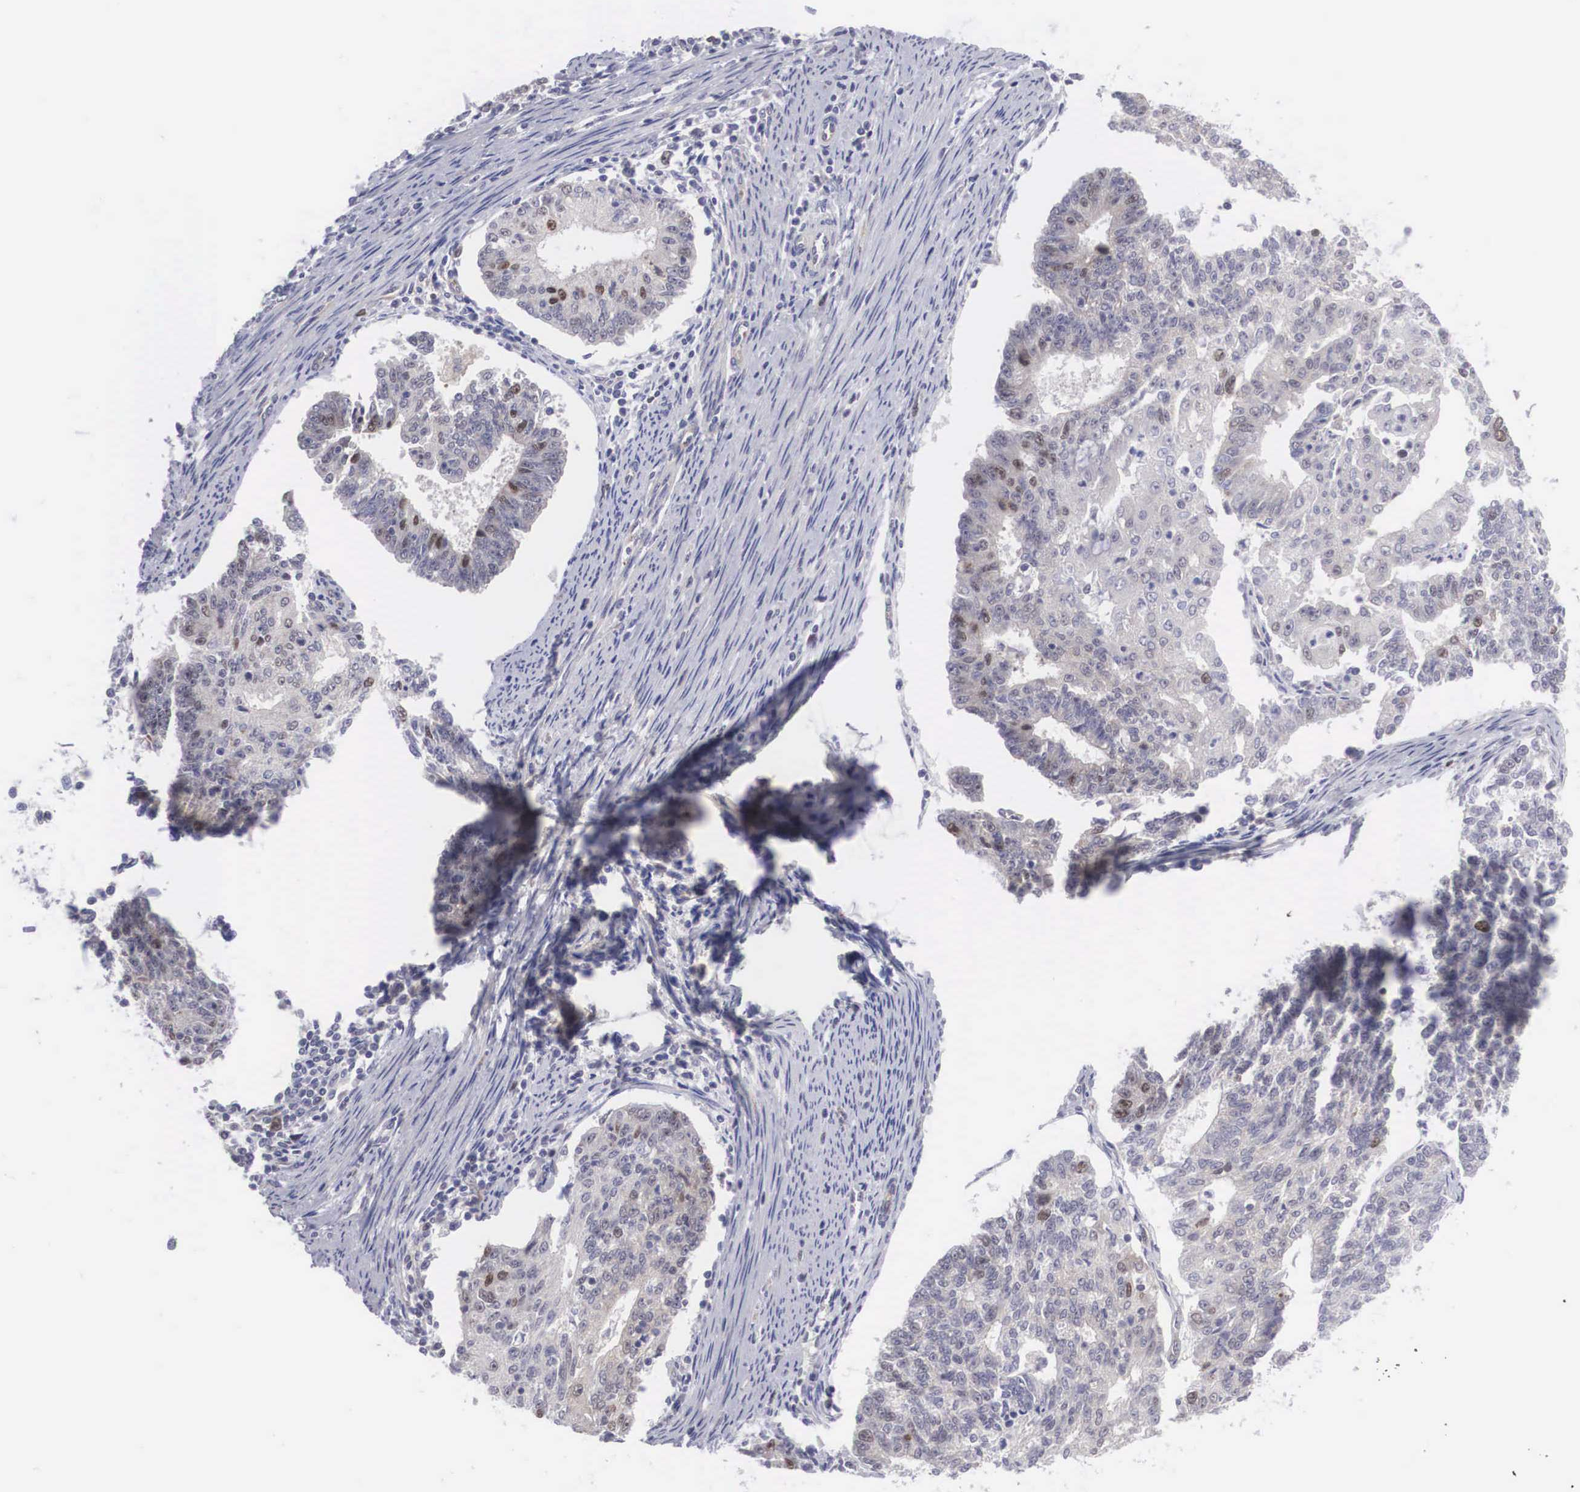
{"staining": {"intensity": "negative", "quantity": "none", "location": "none"}, "tissue": "endometrial cancer", "cell_type": "Tumor cells", "image_type": "cancer", "snomed": [{"axis": "morphology", "description": "Adenocarcinoma, NOS"}, {"axis": "topography", "description": "Endometrium"}], "caption": "Tumor cells show no significant positivity in endometrial cancer.", "gene": "MAST4", "patient": {"sex": "female", "age": 56}}